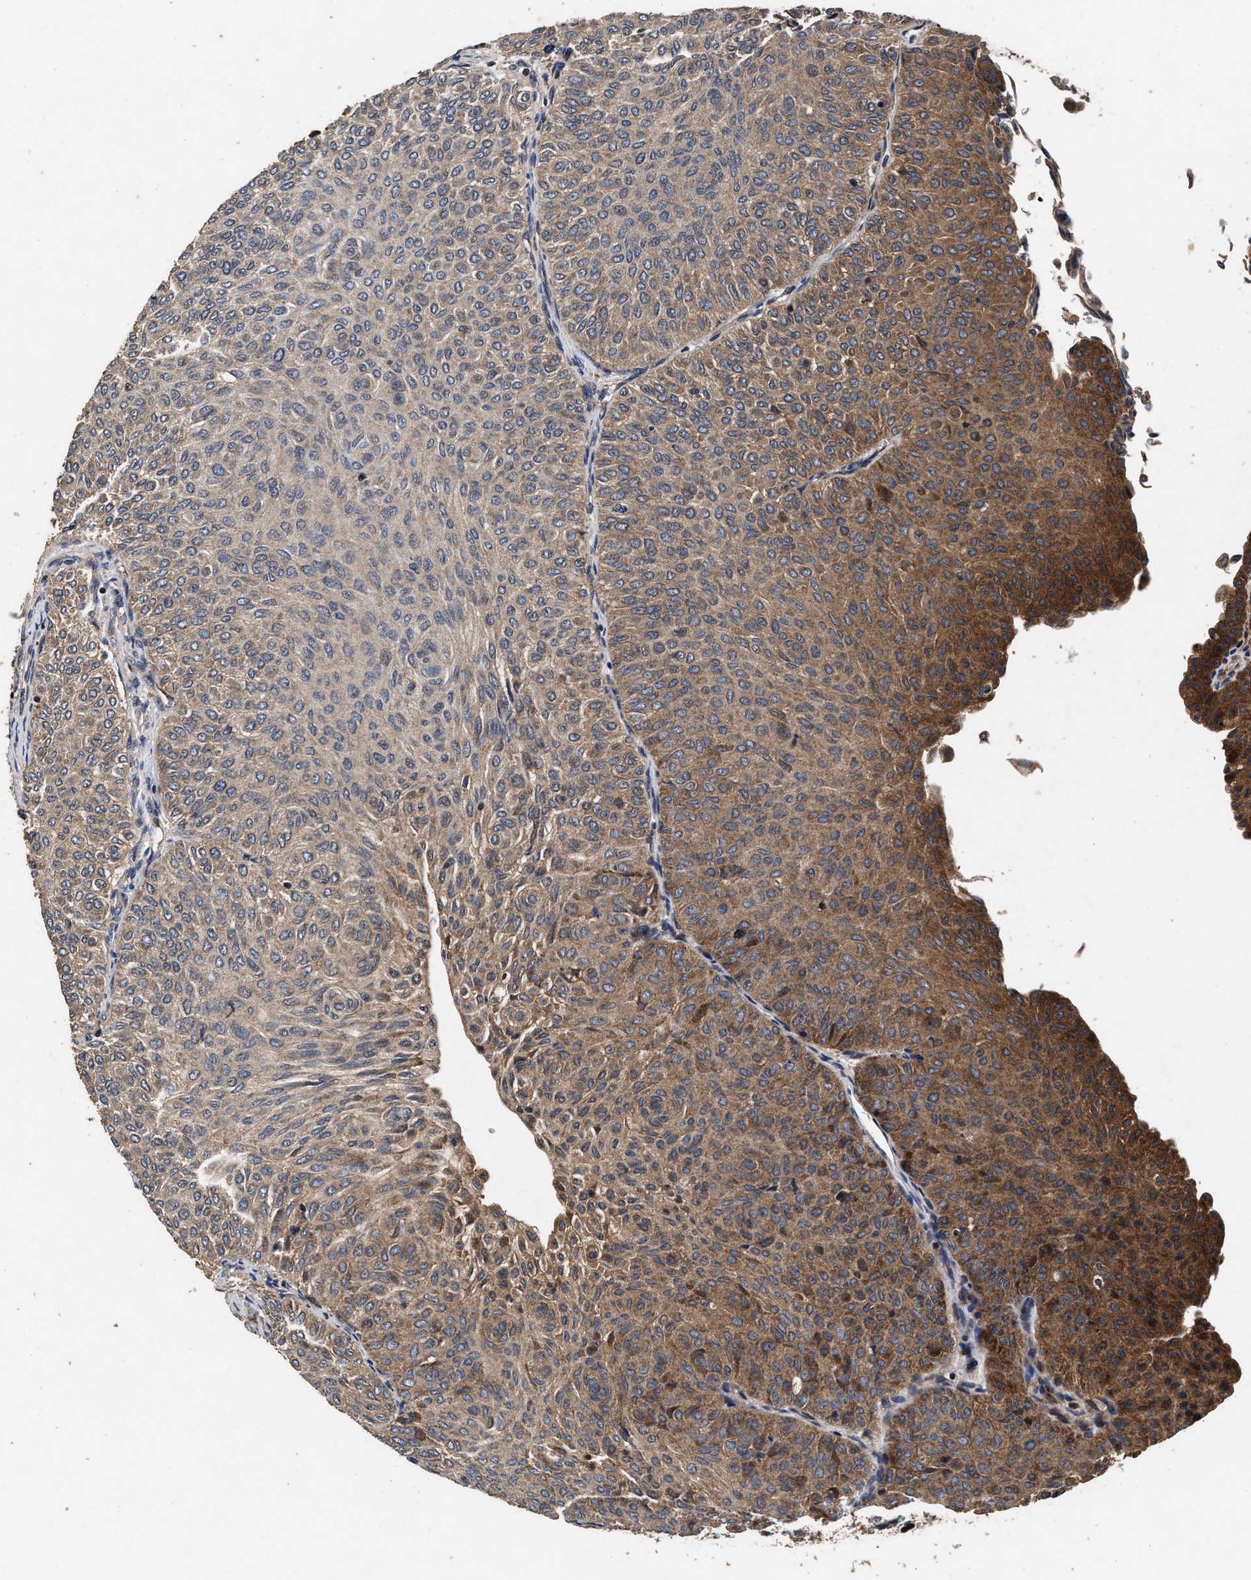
{"staining": {"intensity": "moderate", "quantity": "25%-75%", "location": "cytoplasmic/membranous"}, "tissue": "urothelial cancer", "cell_type": "Tumor cells", "image_type": "cancer", "snomed": [{"axis": "morphology", "description": "Urothelial carcinoma, Low grade"}, {"axis": "topography", "description": "Urinary bladder"}], "caption": "Moderate cytoplasmic/membranous staining is present in about 25%-75% of tumor cells in urothelial cancer.", "gene": "NFKB2", "patient": {"sex": "male", "age": 78}}